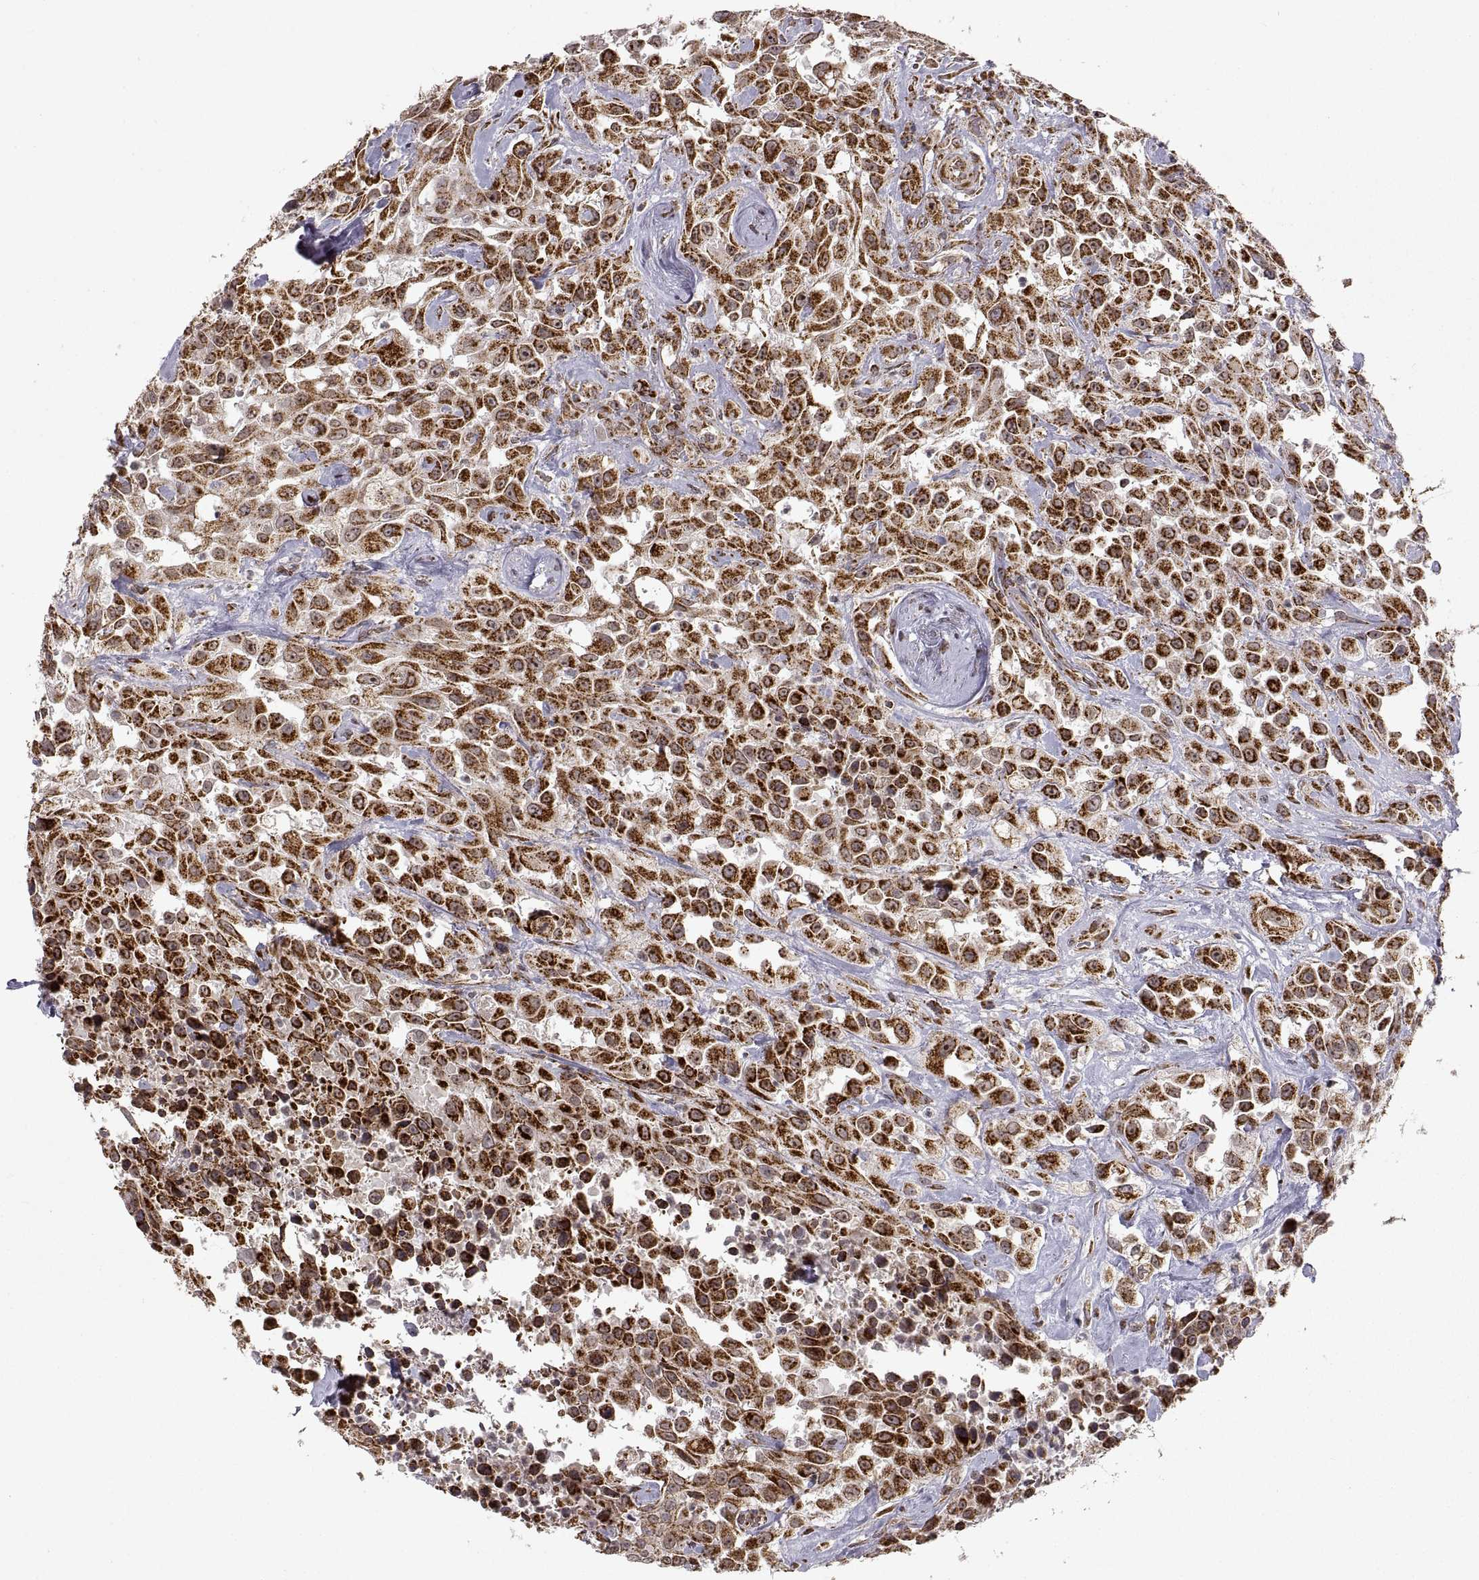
{"staining": {"intensity": "moderate", "quantity": ">75%", "location": "cytoplasmic/membranous"}, "tissue": "urothelial cancer", "cell_type": "Tumor cells", "image_type": "cancer", "snomed": [{"axis": "morphology", "description": "Urothelial carcinoma, High grade"}, {"axis": "topography", "description": "Urinary bladder"}], "caption": "About >75% of tumor cells in human urothelial carcinoma (high-grade) show moderate cytoplasmic/membranous protein staining as visualized by brown immunohistochemical staining.", "gene": "MANBAL", "patient": {"sex": "male", "age": 79}}